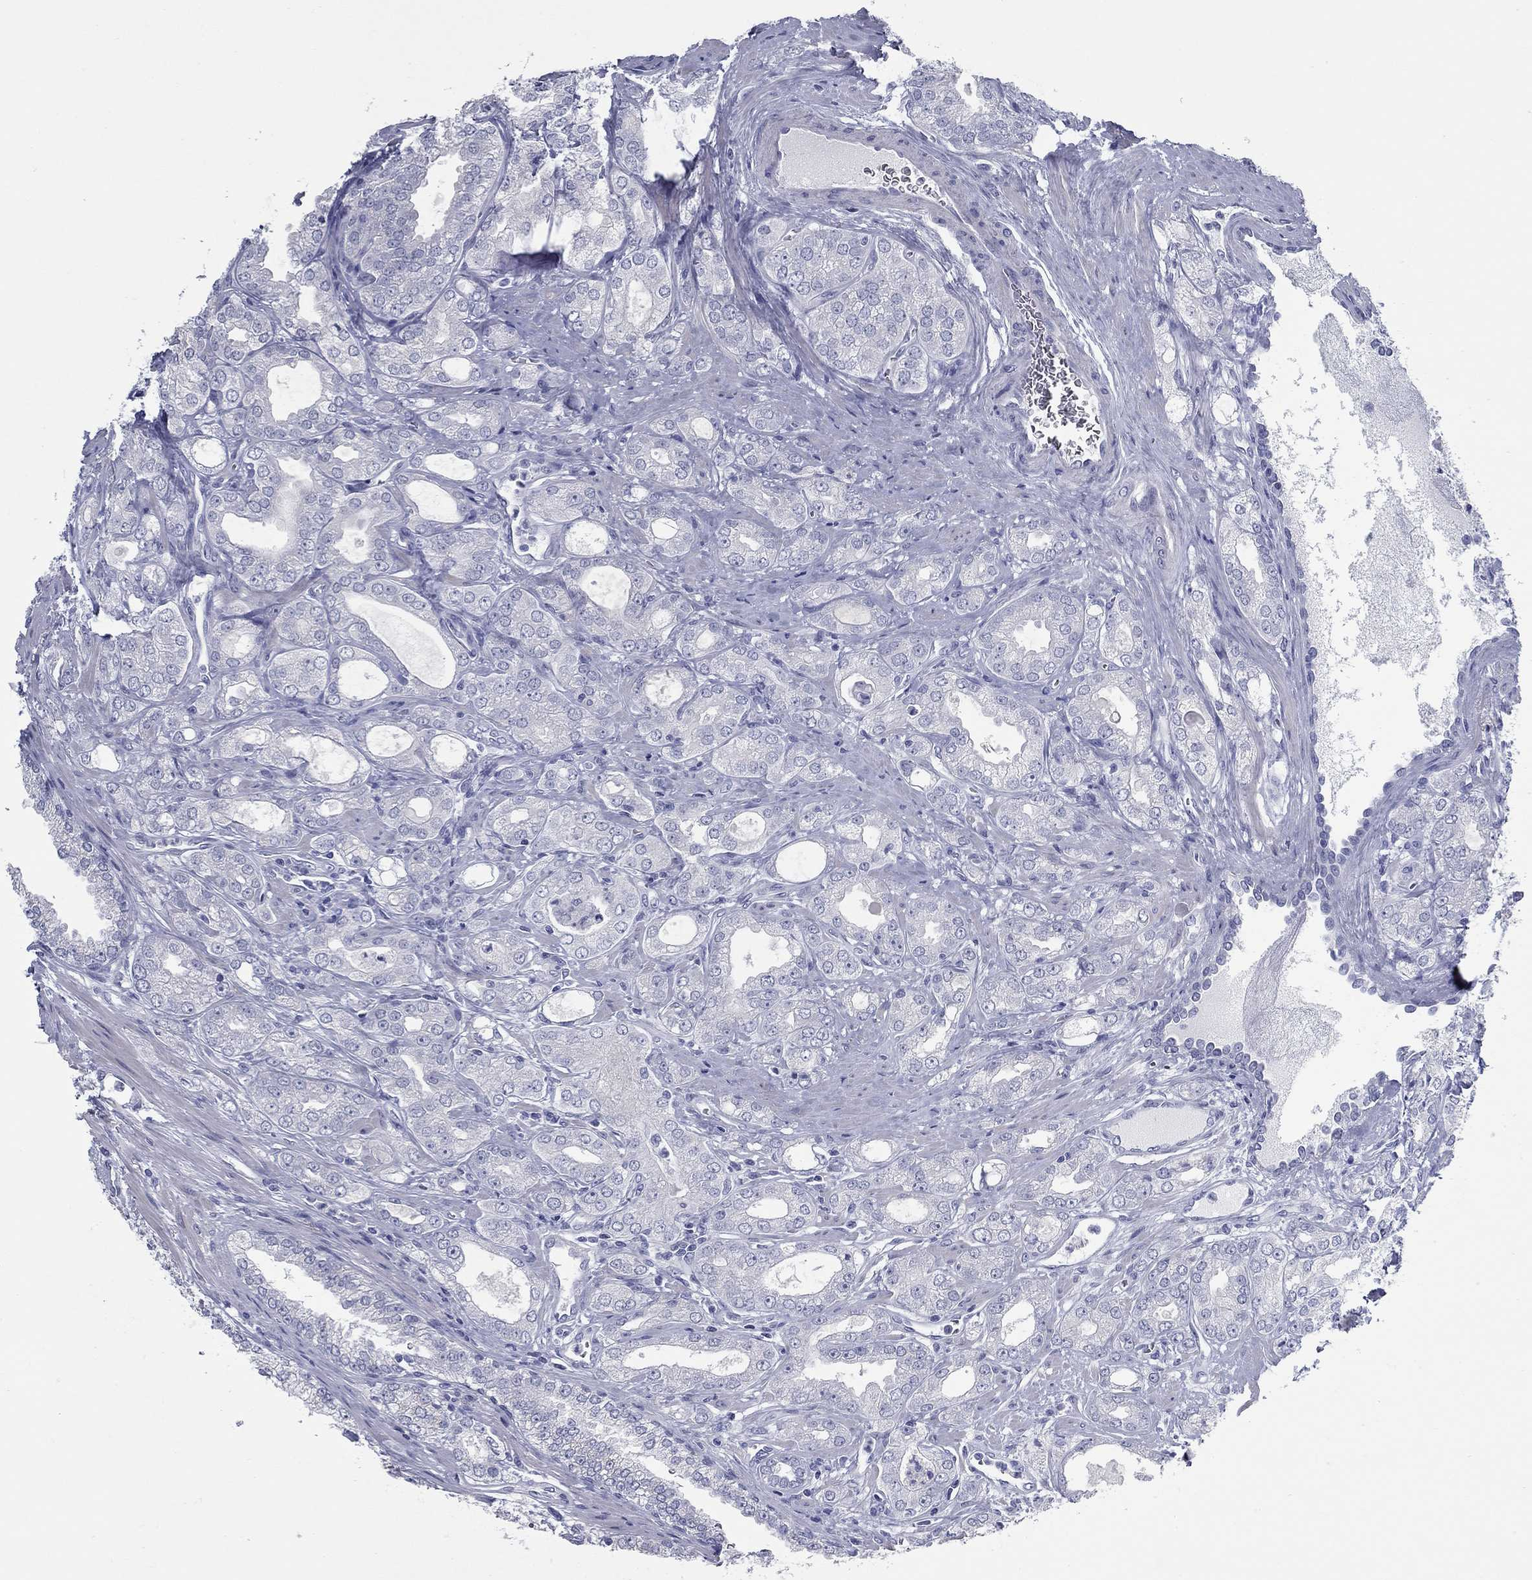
{"staining": {"intensity": "negative", "quantity": "none", "location": "none"}, "tissue": "prostate cancer", "cell_type": "Tumor cells", "image_type": "cancer", "snomed": [{"axis": "morphology", "description": "Adenocarcinoma, NOS"}, {"axis": "morphology", "description": "Adenocarcinoma, High grade"}, {"axis": "topography", "description": "Prostate"}], "caption": "A histopathology image of prostate cancer (adenocarcinoma (high-grade)) stained for a protein exhibits no brown staining in tumor cells.", "gene": "KIRREL2", "patient": {"sex": "male", "age": 70}}